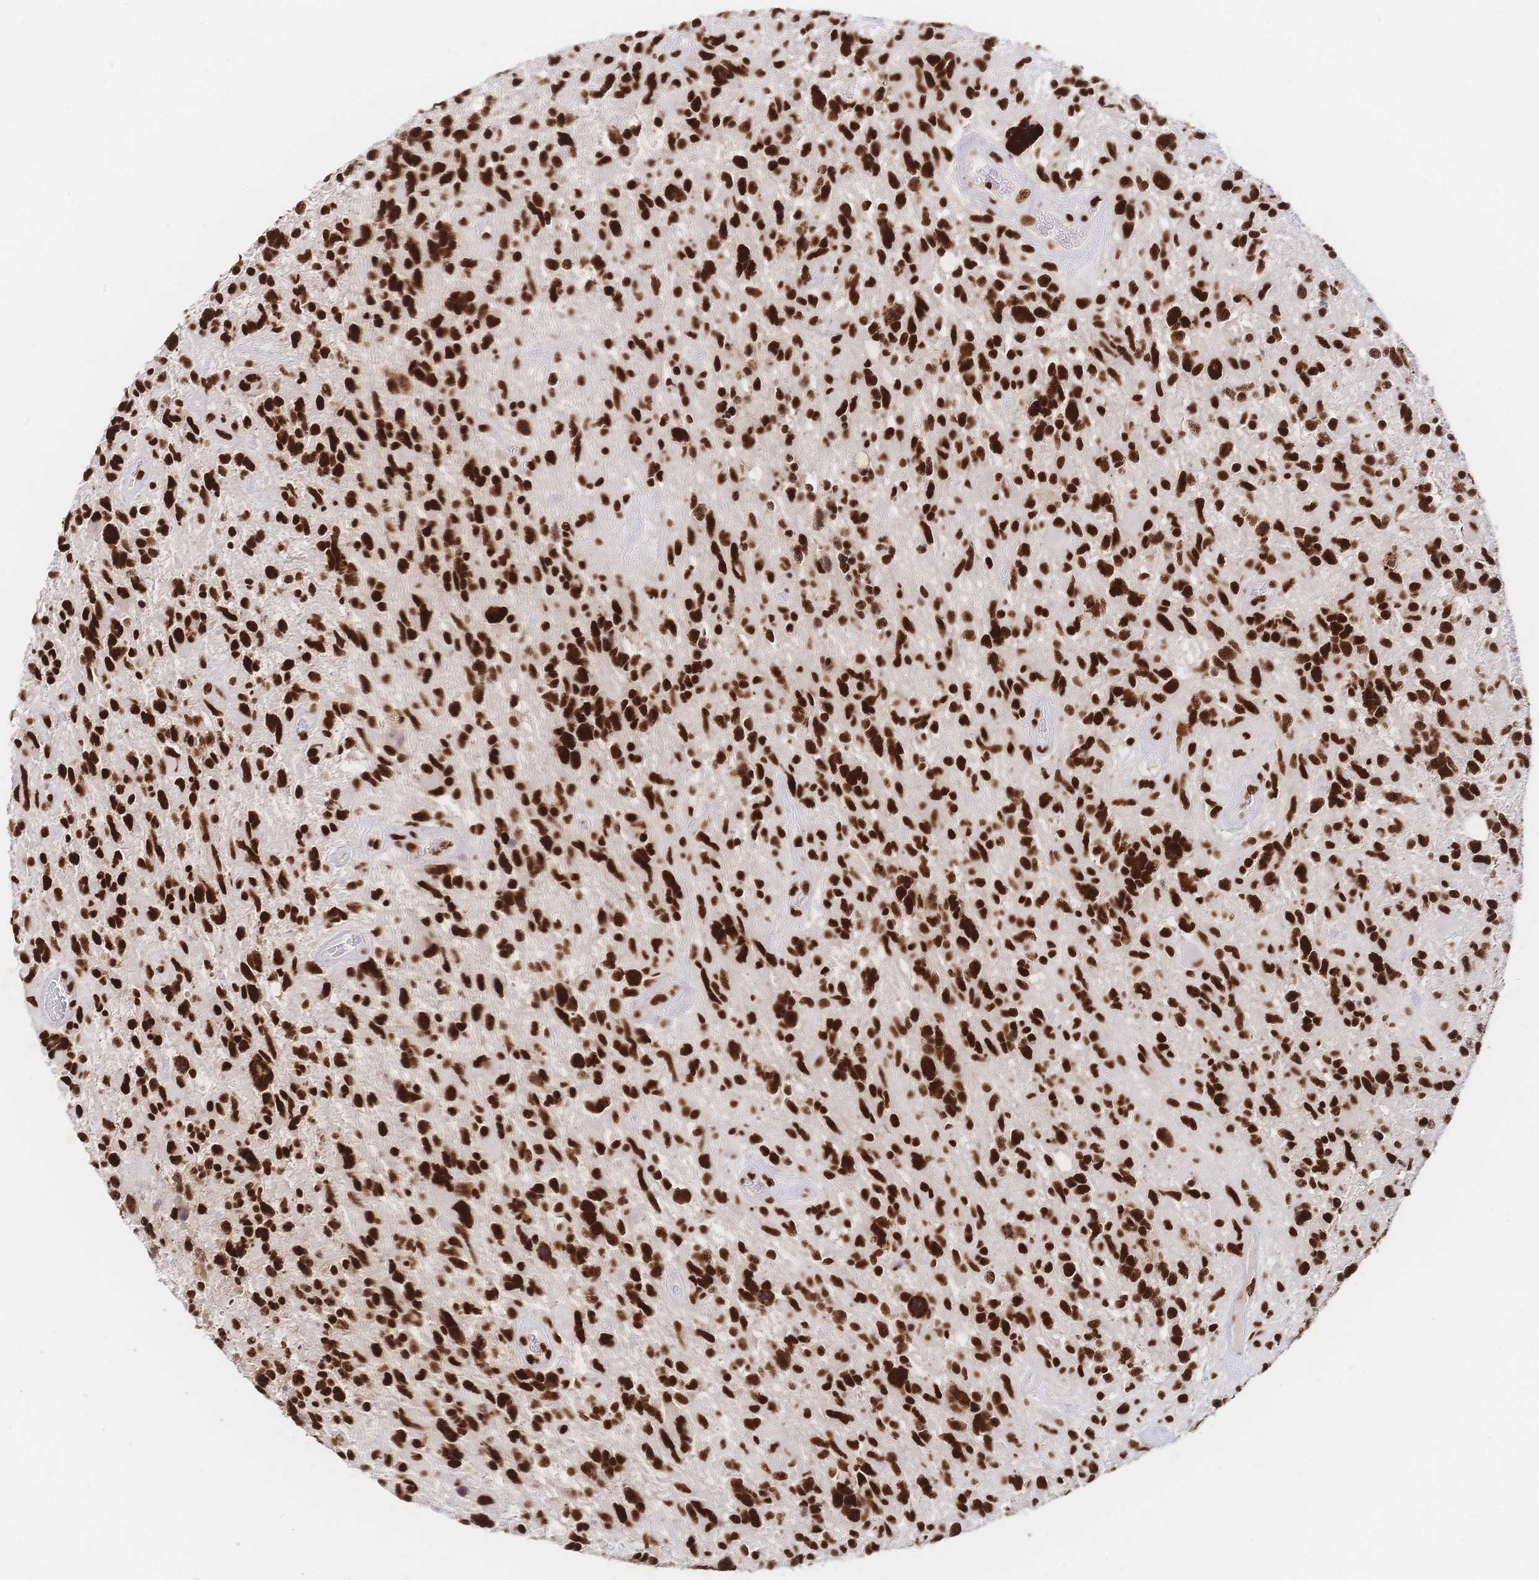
{"staining": {"intensity": "strong", "quantity": ">75%", "location": "nuclear"}, "tissue": "glioma", "cell_type": "Tumor cells", "image_type": "cancer", "snomed": [{"axis": "morphology", "description": "Glioma, malignant, High grade"}, {"axis": "topography", "description": "Brain"}], "caption": "Immunohistochemical staining of human malignant high-grade glioma reveals strong nuclear protein expression in about >75% of tumor cells. Immunohistochemistry (ihc) stains the protein of interest in brown and the nuclei are stained blue.", "gene": "SRSF1", "patient": {"sex": "male", "age": 49}}